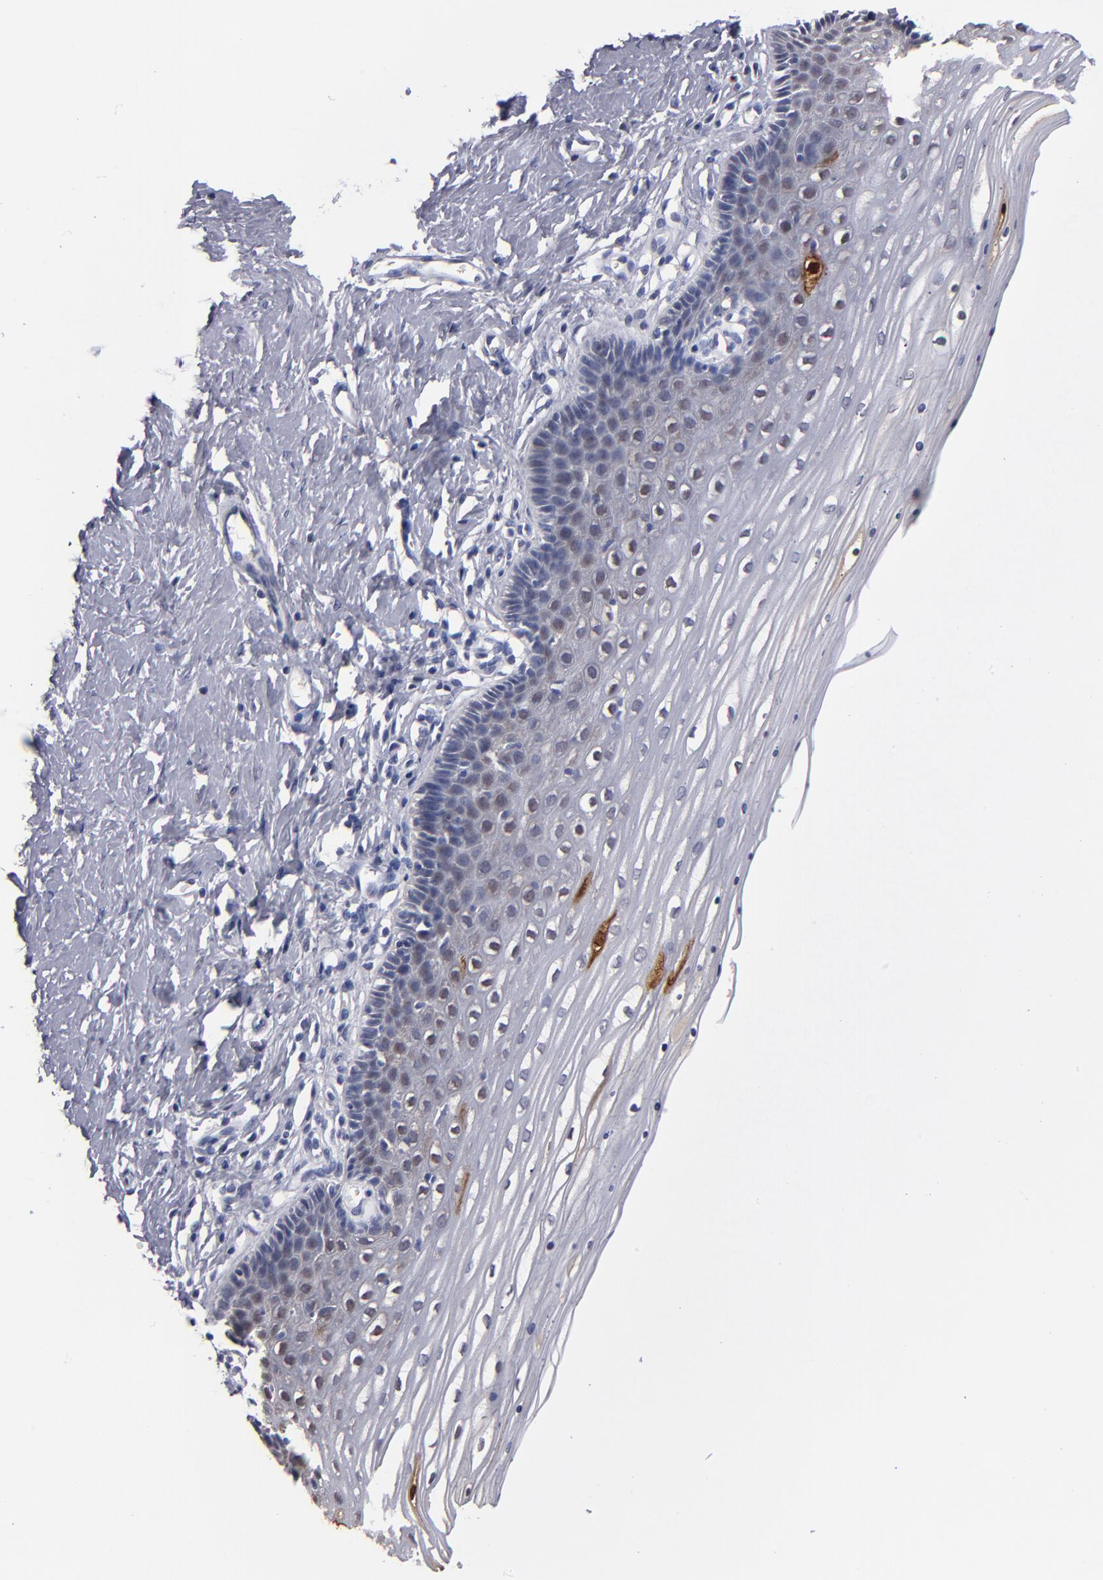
{"staining": {"intensity": "negative", "quantity": "none", "location": "none"}, "tissue": "cervix", "cell_type": "Glandular cells", "image_type": "normal", "snomed": [{"axis": "morphology", "description": "Normal tissue, NOS"}, {"axis": "topography", "description": "Cervix"}], "caption": "The photomicrograph displays no significant staining in glandular cells of cervix.", "gene": "FABP4", "patient": {"sex": "female", "age": 39}}